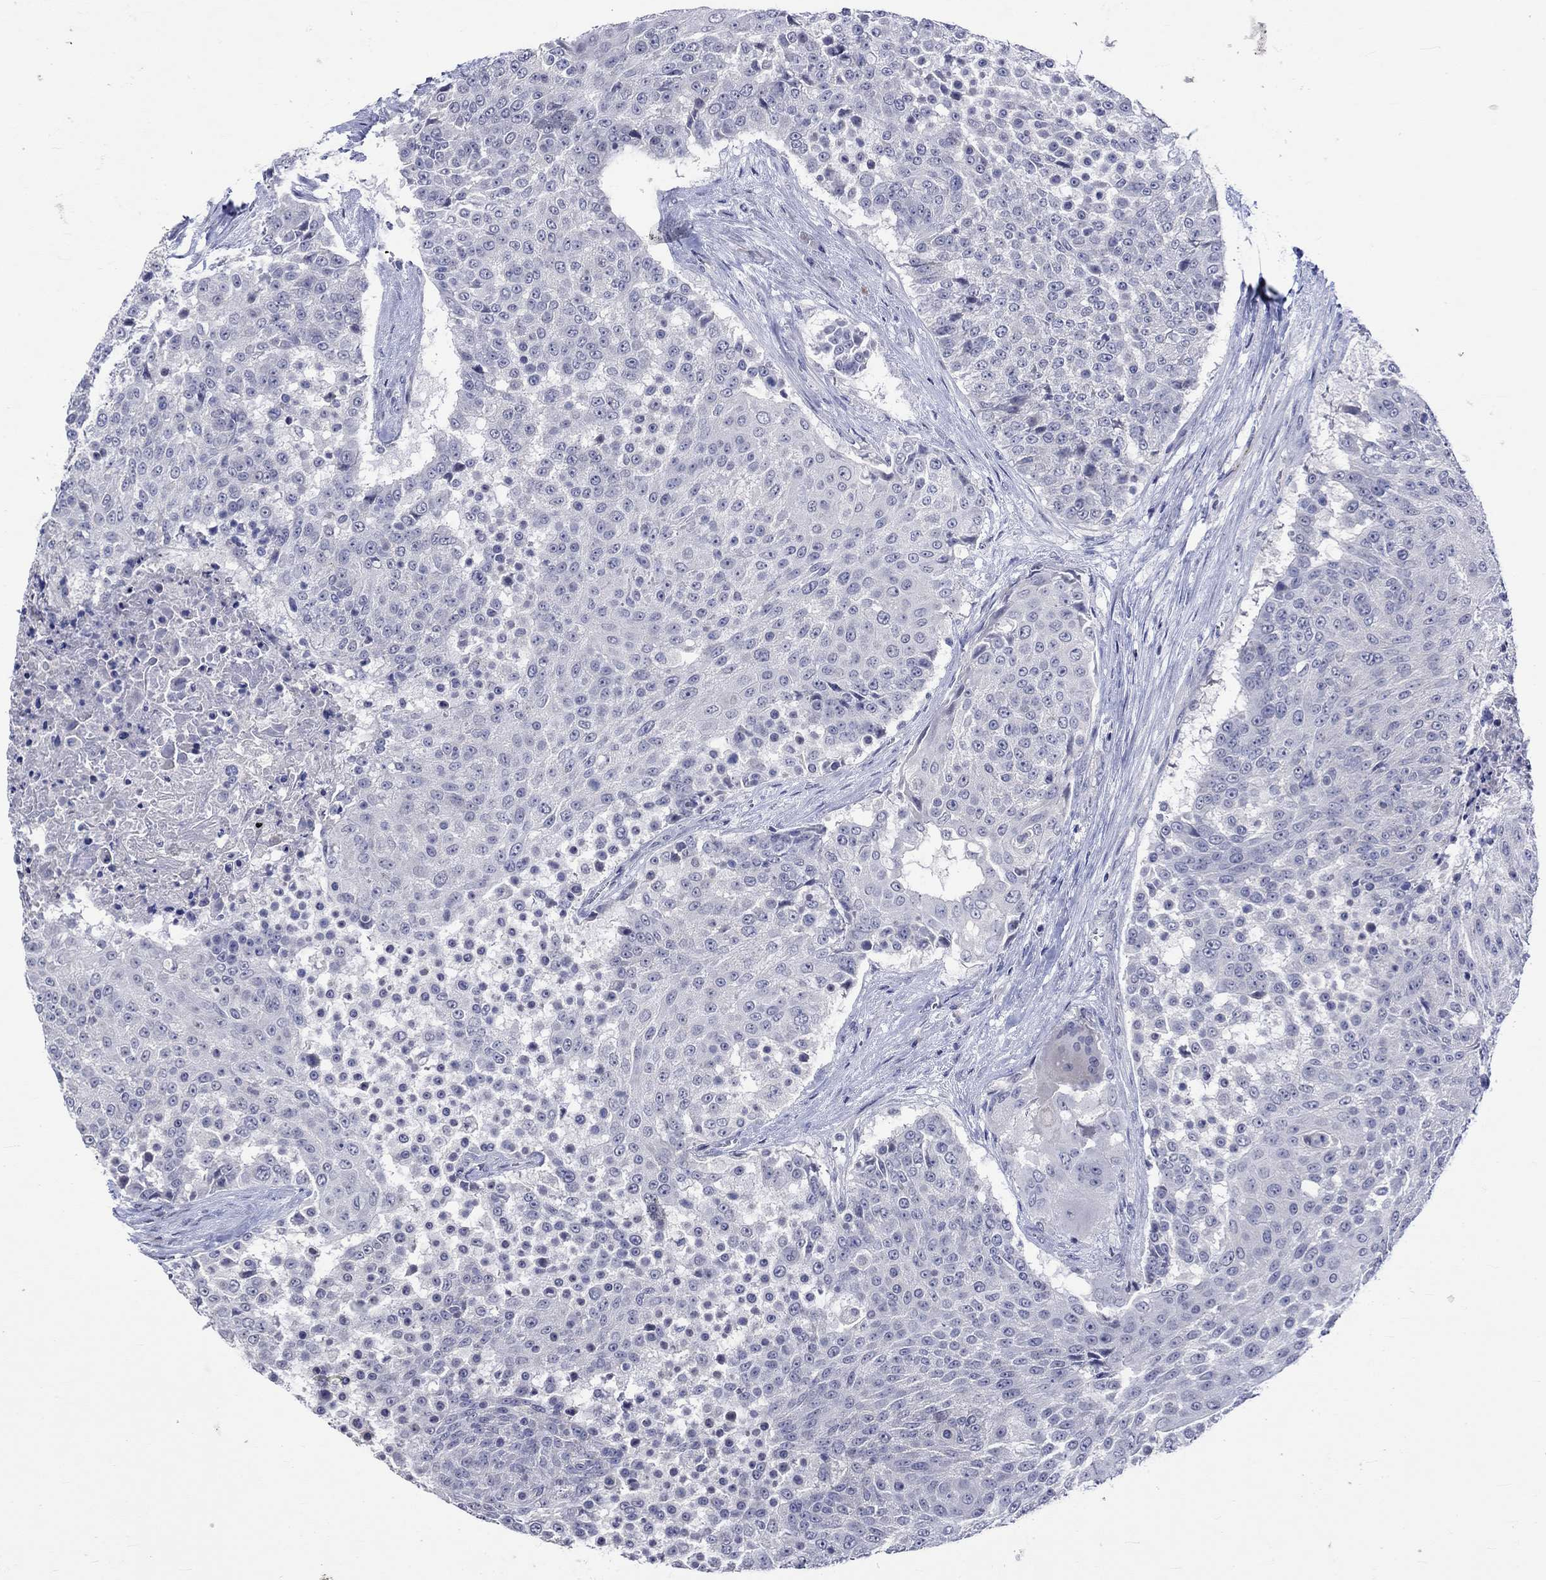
{"staining": {"intensity": "negative", "quantity": "none", "location": "none"}, "tissue": "urothelial cancer", "cell_type": "Tumor cells", "image_type": "cancer", "snomed": [{"axis": "morphology", "description": "Urothelial carcinoma, High grade"}, {"axis": "topography", "description": "Urinary bladder"}], "caption": "This image is of urothelial carcinoma (high-grade) stained with immunohistochemistry (IHC) to label a protein in brown with the nuclei are counter-stained blue. There is no expression in tumor cells.", "gene": "CRYAB", "patient": {"sex": "female", "age": 63}}